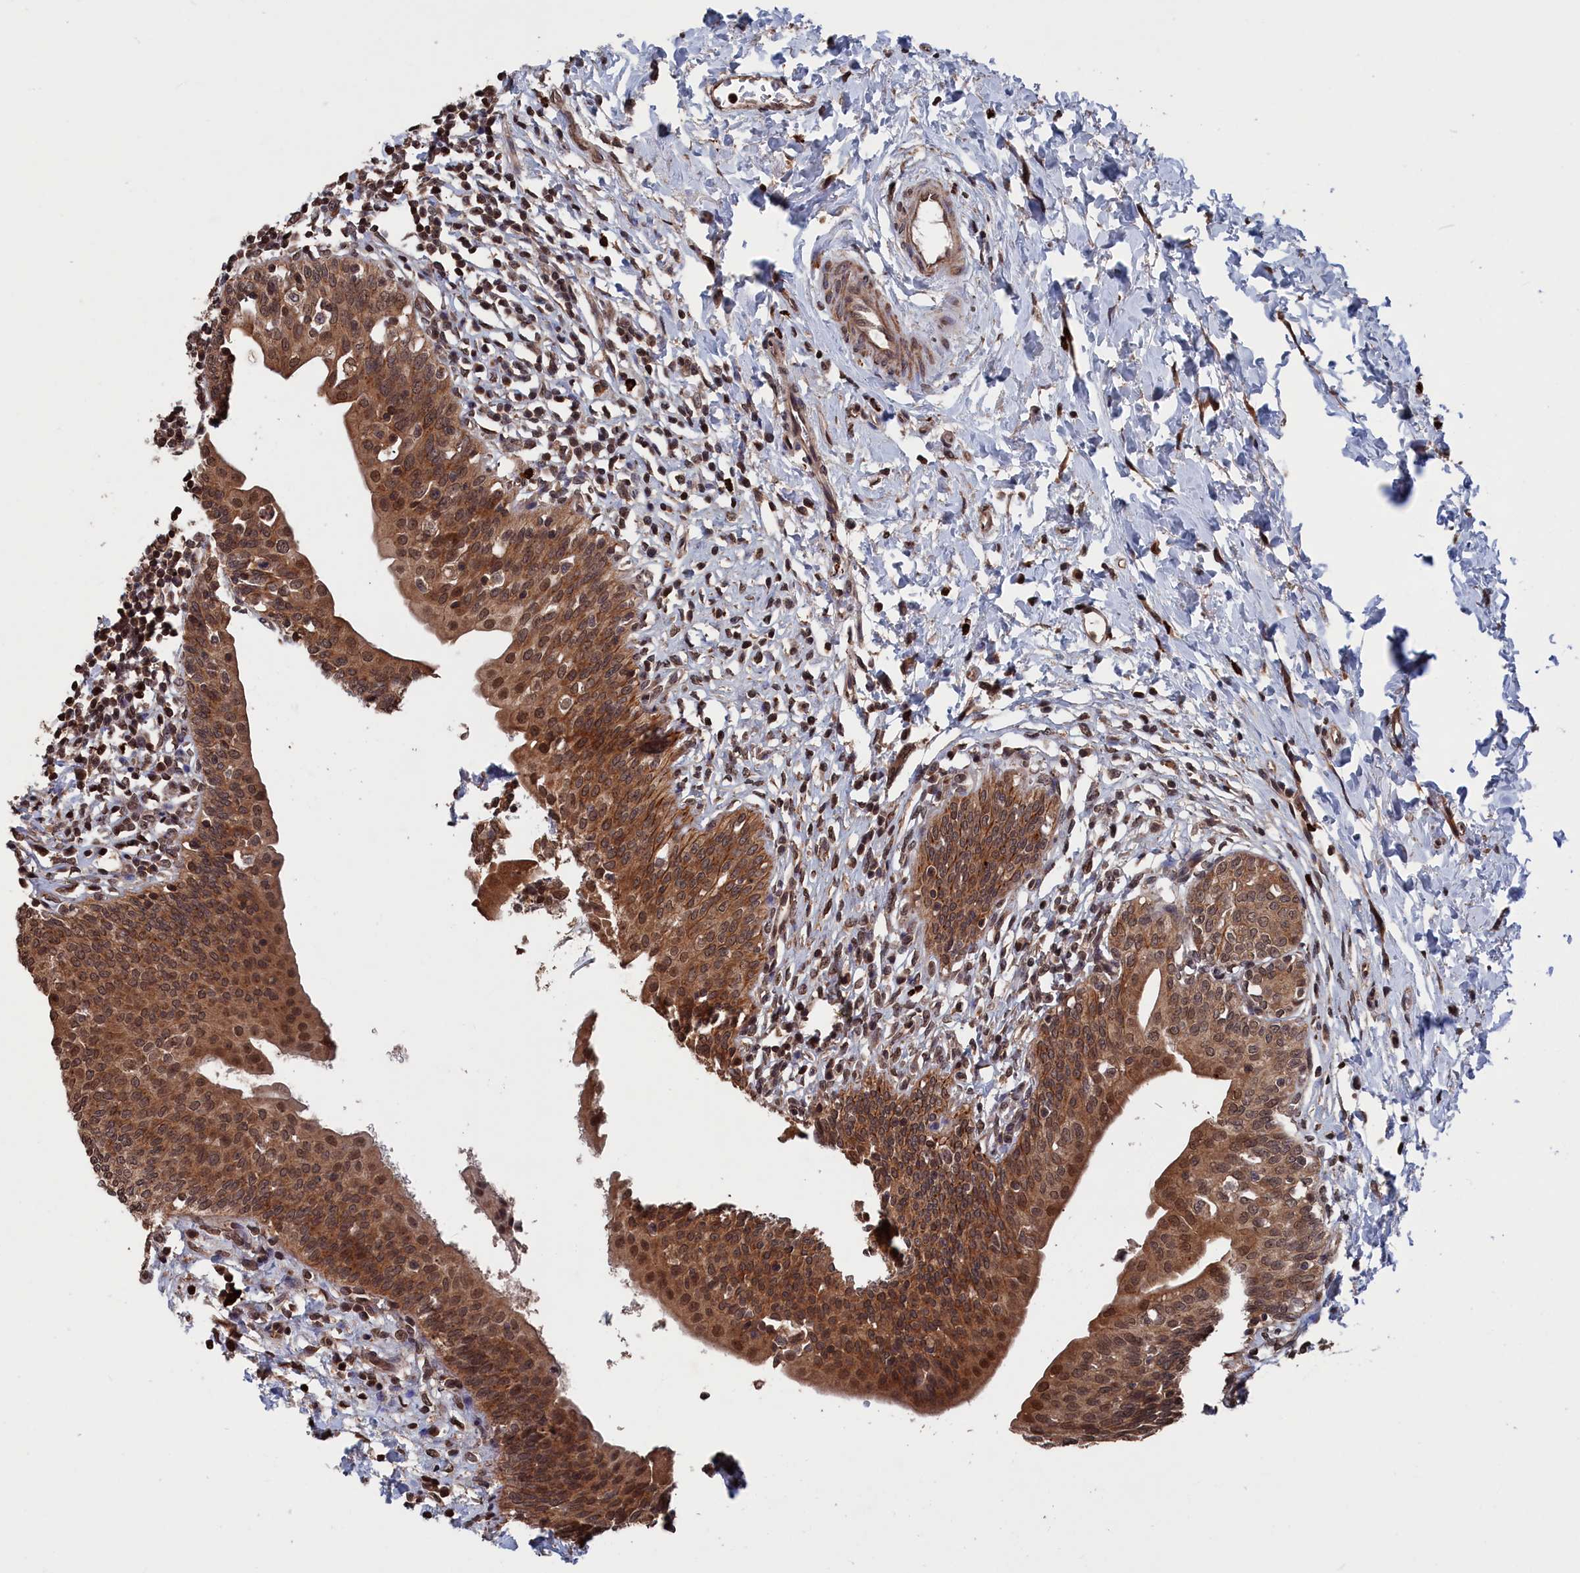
{"staining": {"intensity": "moderate", "quantity": ">75%", "location": "cytoplasmic/membranous,nuclear"}, "tissue": "urinary bladder", "cell_type": "Urothelial cells", "image_type": "normal", "snomed": [{"axis": "morphology", "description": "Normal tissue, NOS"}, {"axis": "topography", "description": "Urinary bladder"}], "caption": "A micrograph of human urinary bladder stained for a protein displays moderate cytoplasmic/membranous,nuclear brown staining in urothelial cells. (Brightfield microscopy of DAB IHC at high magnification).", "gene": "PDE12", "patient": {"sex": "male", "age": 83}}